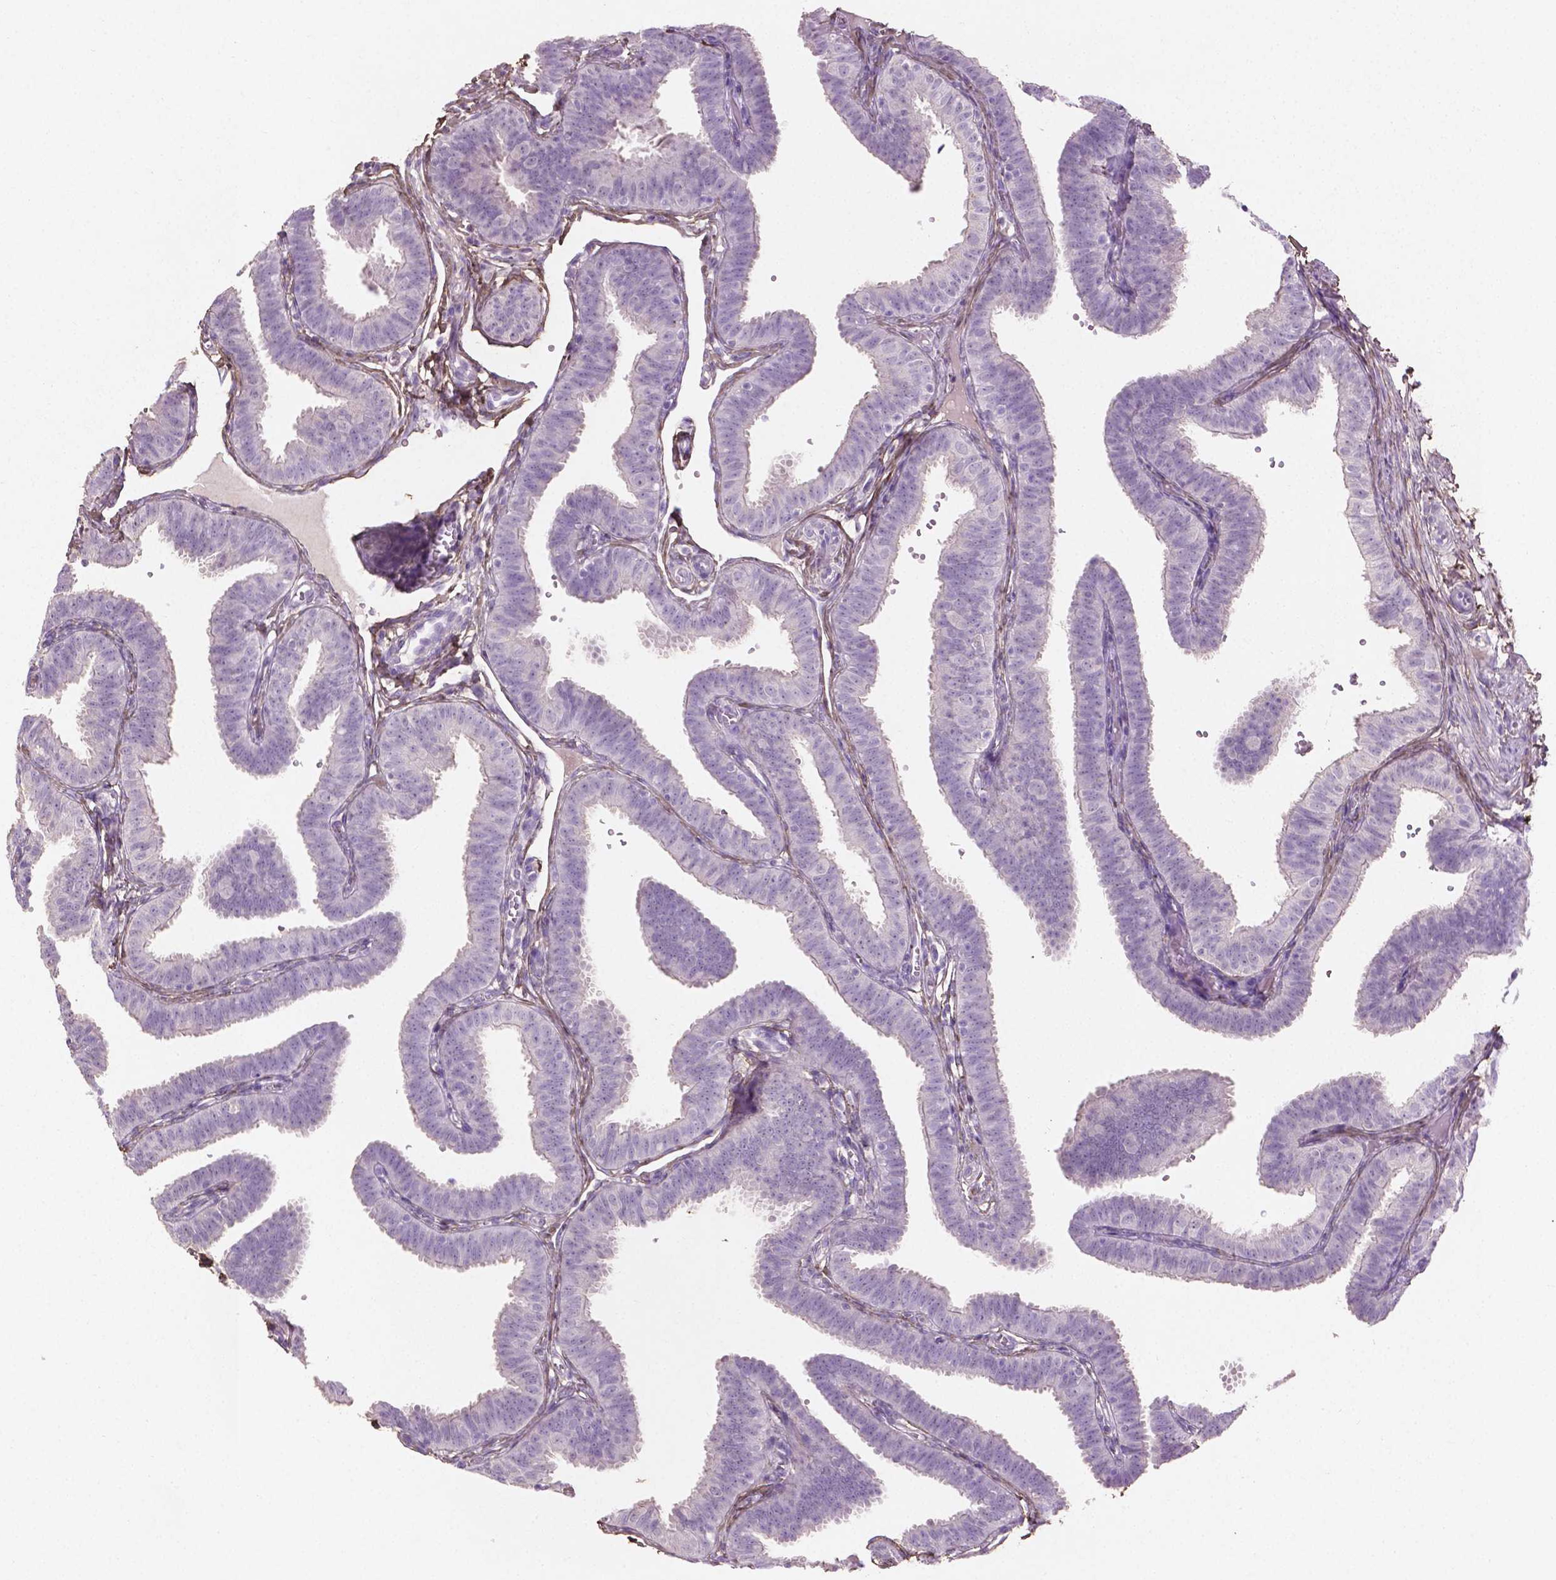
{"staining": {"intensity": "negative", "quantity": "none", "location": "none"}, "tissue": "fallopian tube", "cell_type": "Glandular cells", "image_type": "normal", "snomed": [{"axis": "morphology", "description": "Normal tissue, NOS"}, {"axis": "topography", "description": "Fallopian tube"}], "caption": "Micrograph shows no protein positivity in glandular cells of normal fallopian tube. (DAB (3,3'-diaminobenzidine) immunohistochemistry, high magnification).", "gene": "DLG2", "patient": {"sex": "female", "age": 25}}